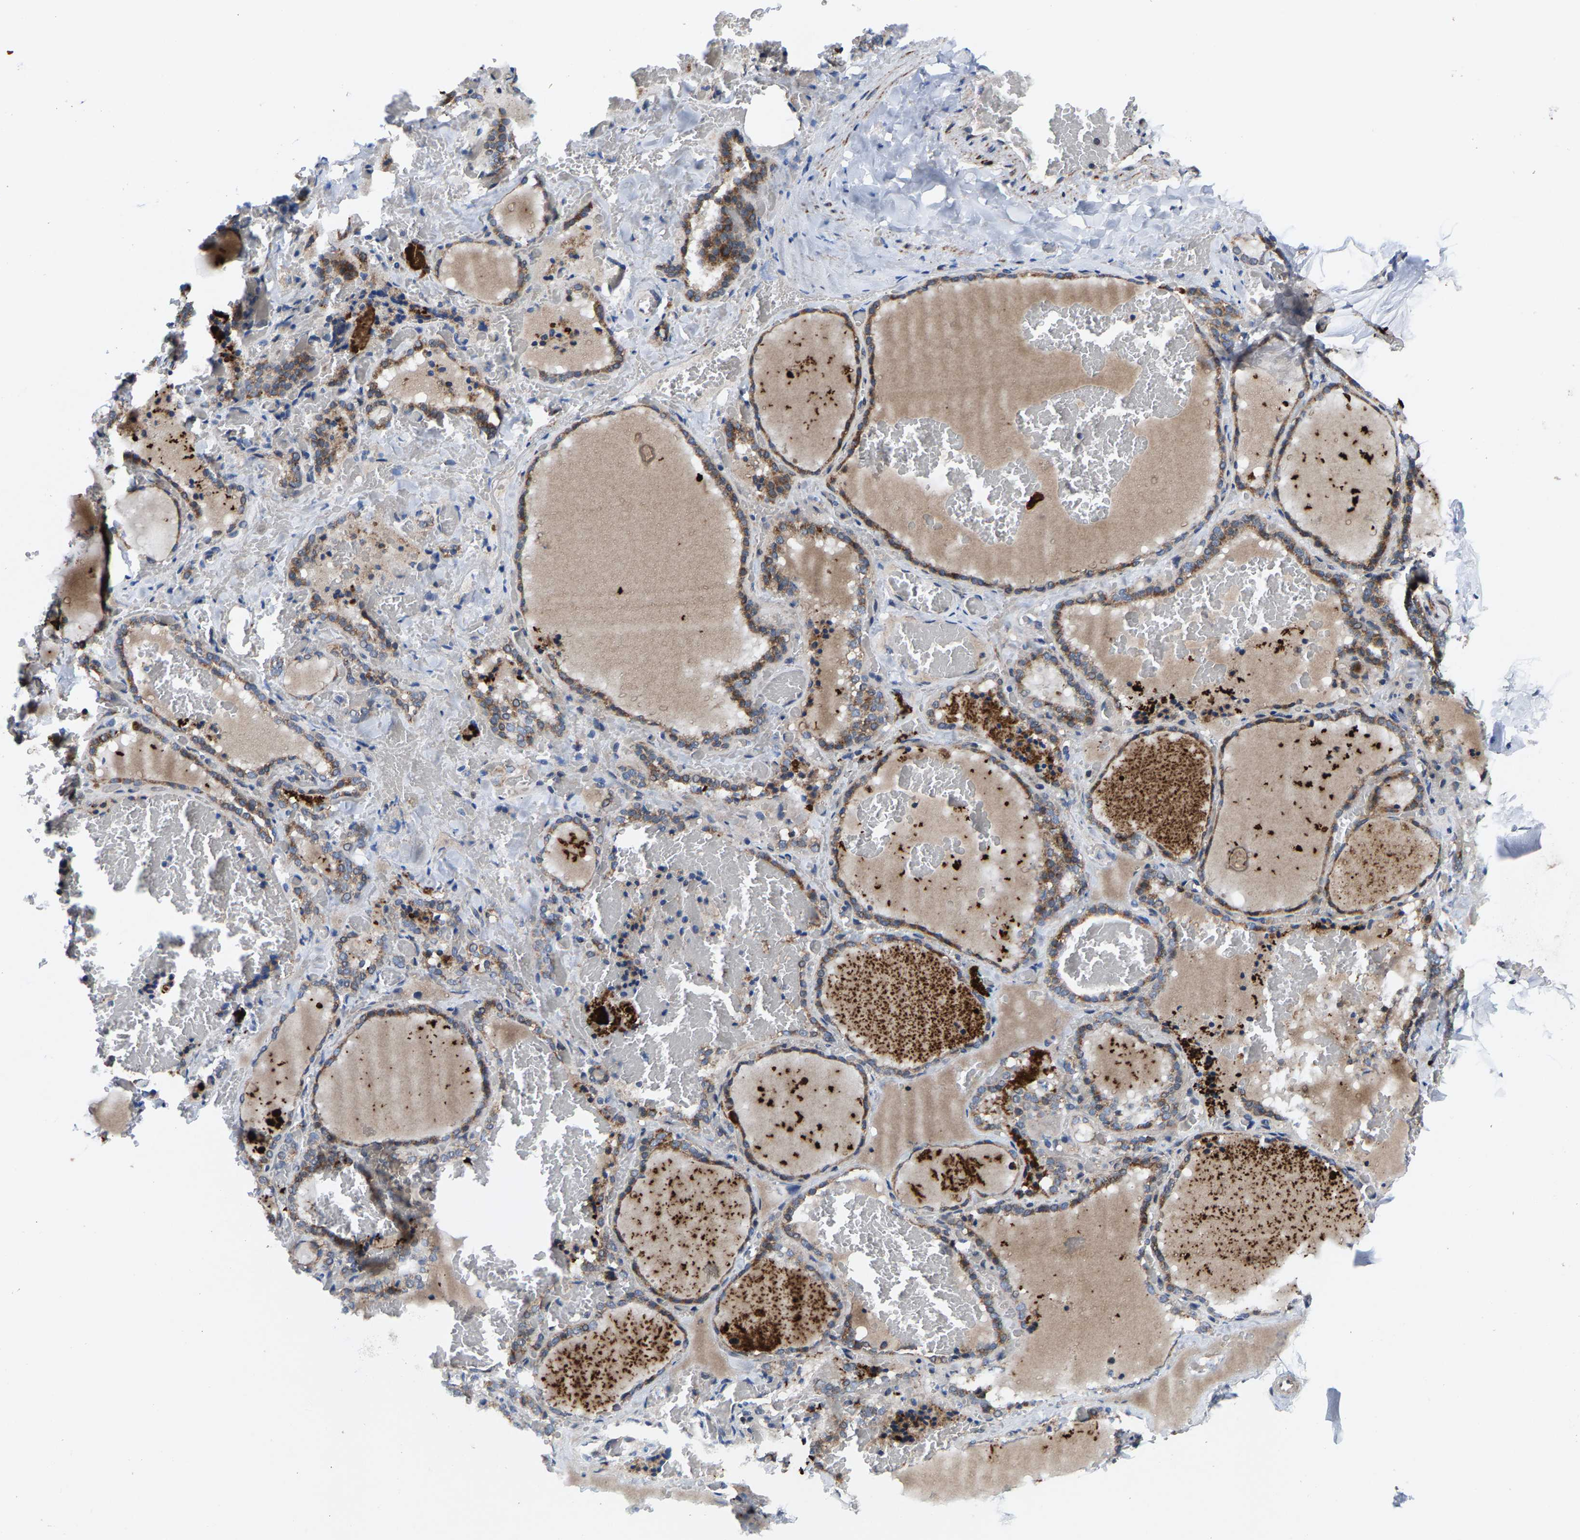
{"staining": {"intensity": "moderate", "quantity": ">75%", "location": "cytoplasmic/membranous"}, "tissue": "thyroid gland", "cell_type": "Glandular cells", "image_type": "normal", "snomed": [{"axis": "morphology", "description": "Normal tissue, NOS"}, {"axis": "topography", "description": "Thyroid gland"}], "caption": "Glandular cells reveal medium levels of moderate cytoplasmic/membranous expression in approximately >75% of cells in normal human thyroid gland. The staining is performed using DAB brown chromogen to label protein expression. The nuclei are counter-stained blue using hematoxylin.", "gene": "TDRKH", "patient": {"sex": "female", "age": 22}}